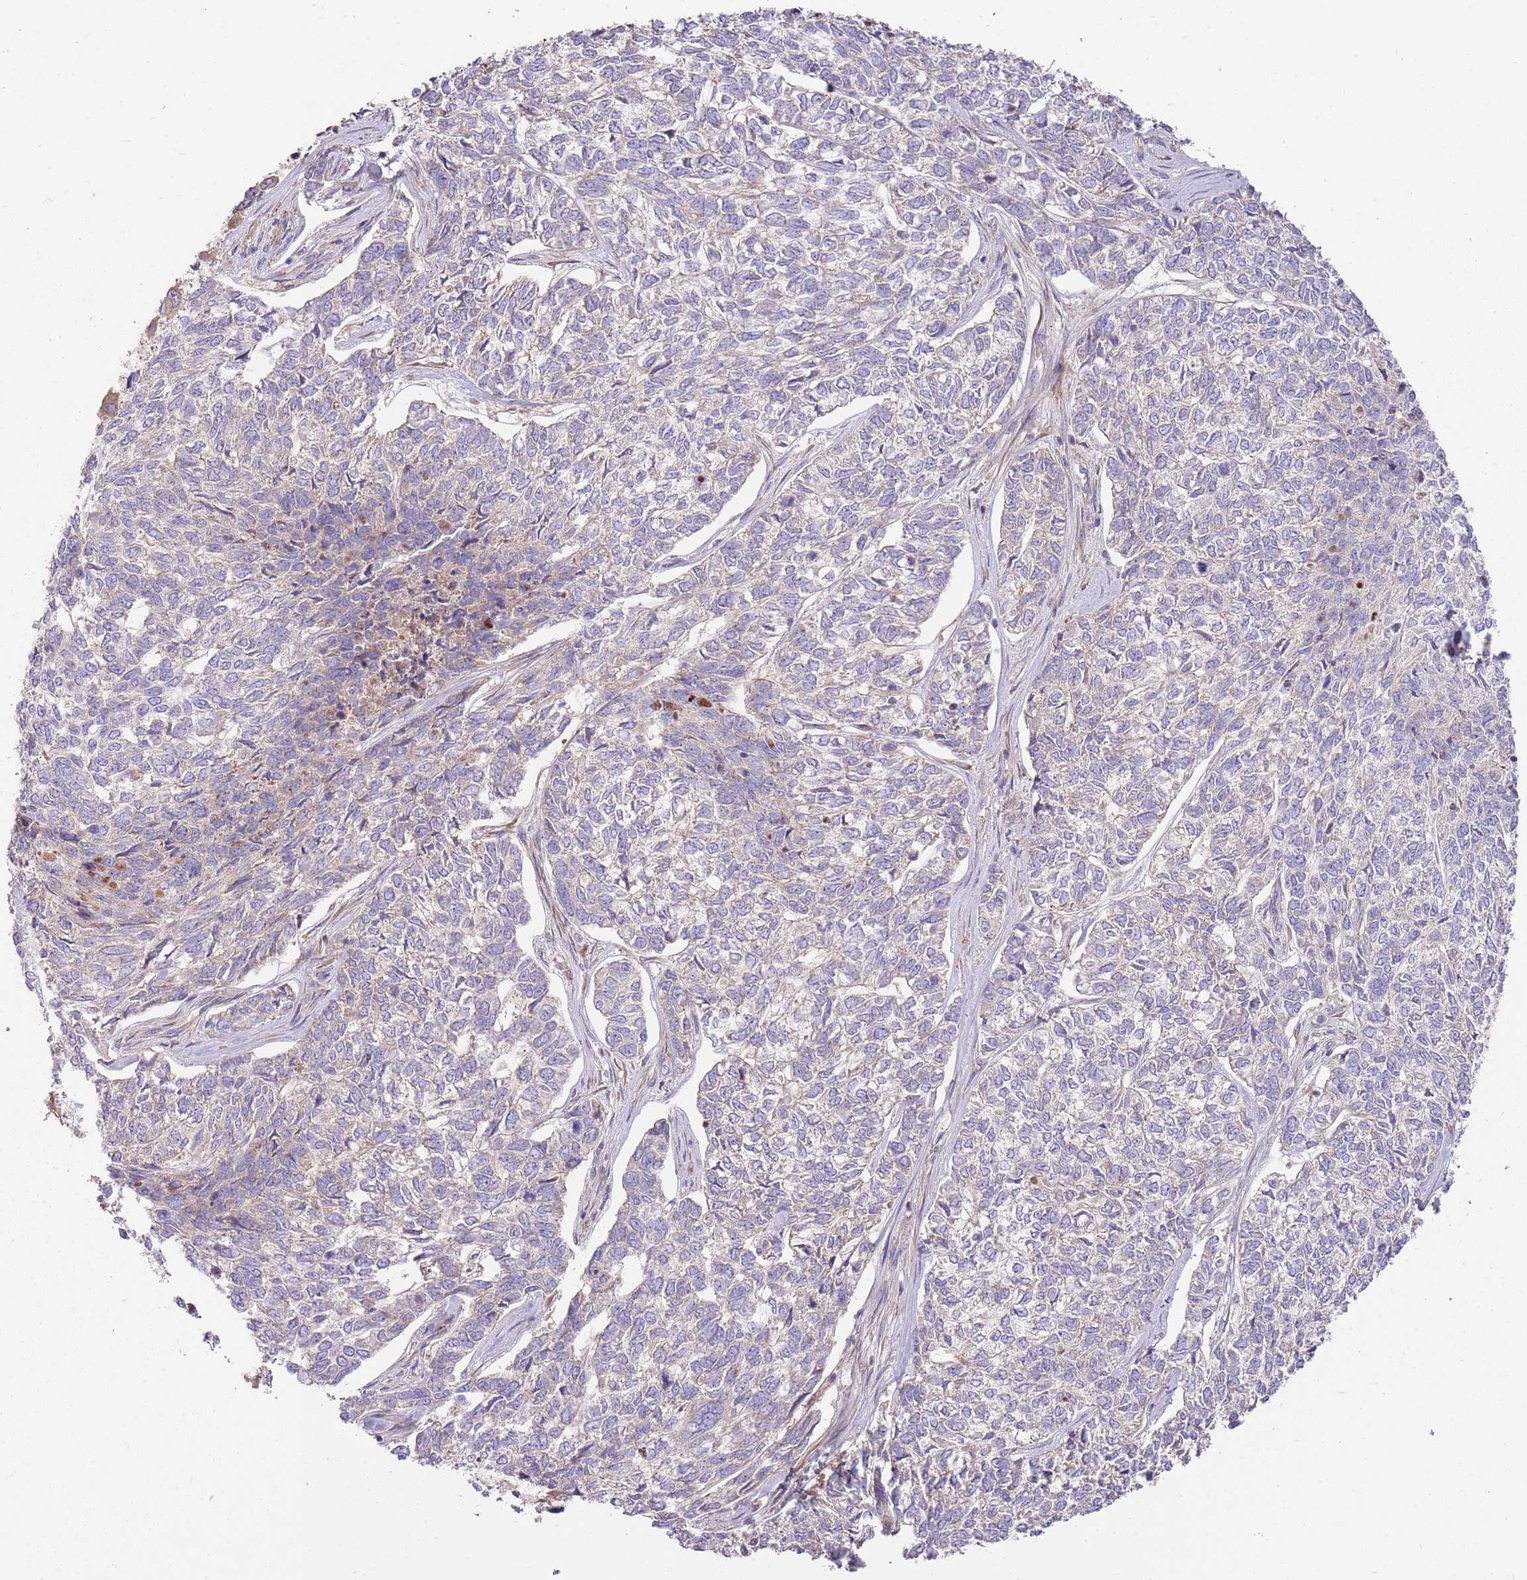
{"staining": {"intensity": "negative", "quantity": "none", "location": "none"}, "tissue": "skin cancer", "cell_type": "Tumor cells", "image_type": "cancer", "snomed": [{"axis": "morphology", "description": "Basal cell carcinoma"}, {"axis": "topography", "description": "Skin"}], "caption": "Human skin cancer stained for a protein using immunohistochemistry displays no positivity in tumor cells.", "gene": "EMC1", "patient": {"sex": "female", "age": 65}}